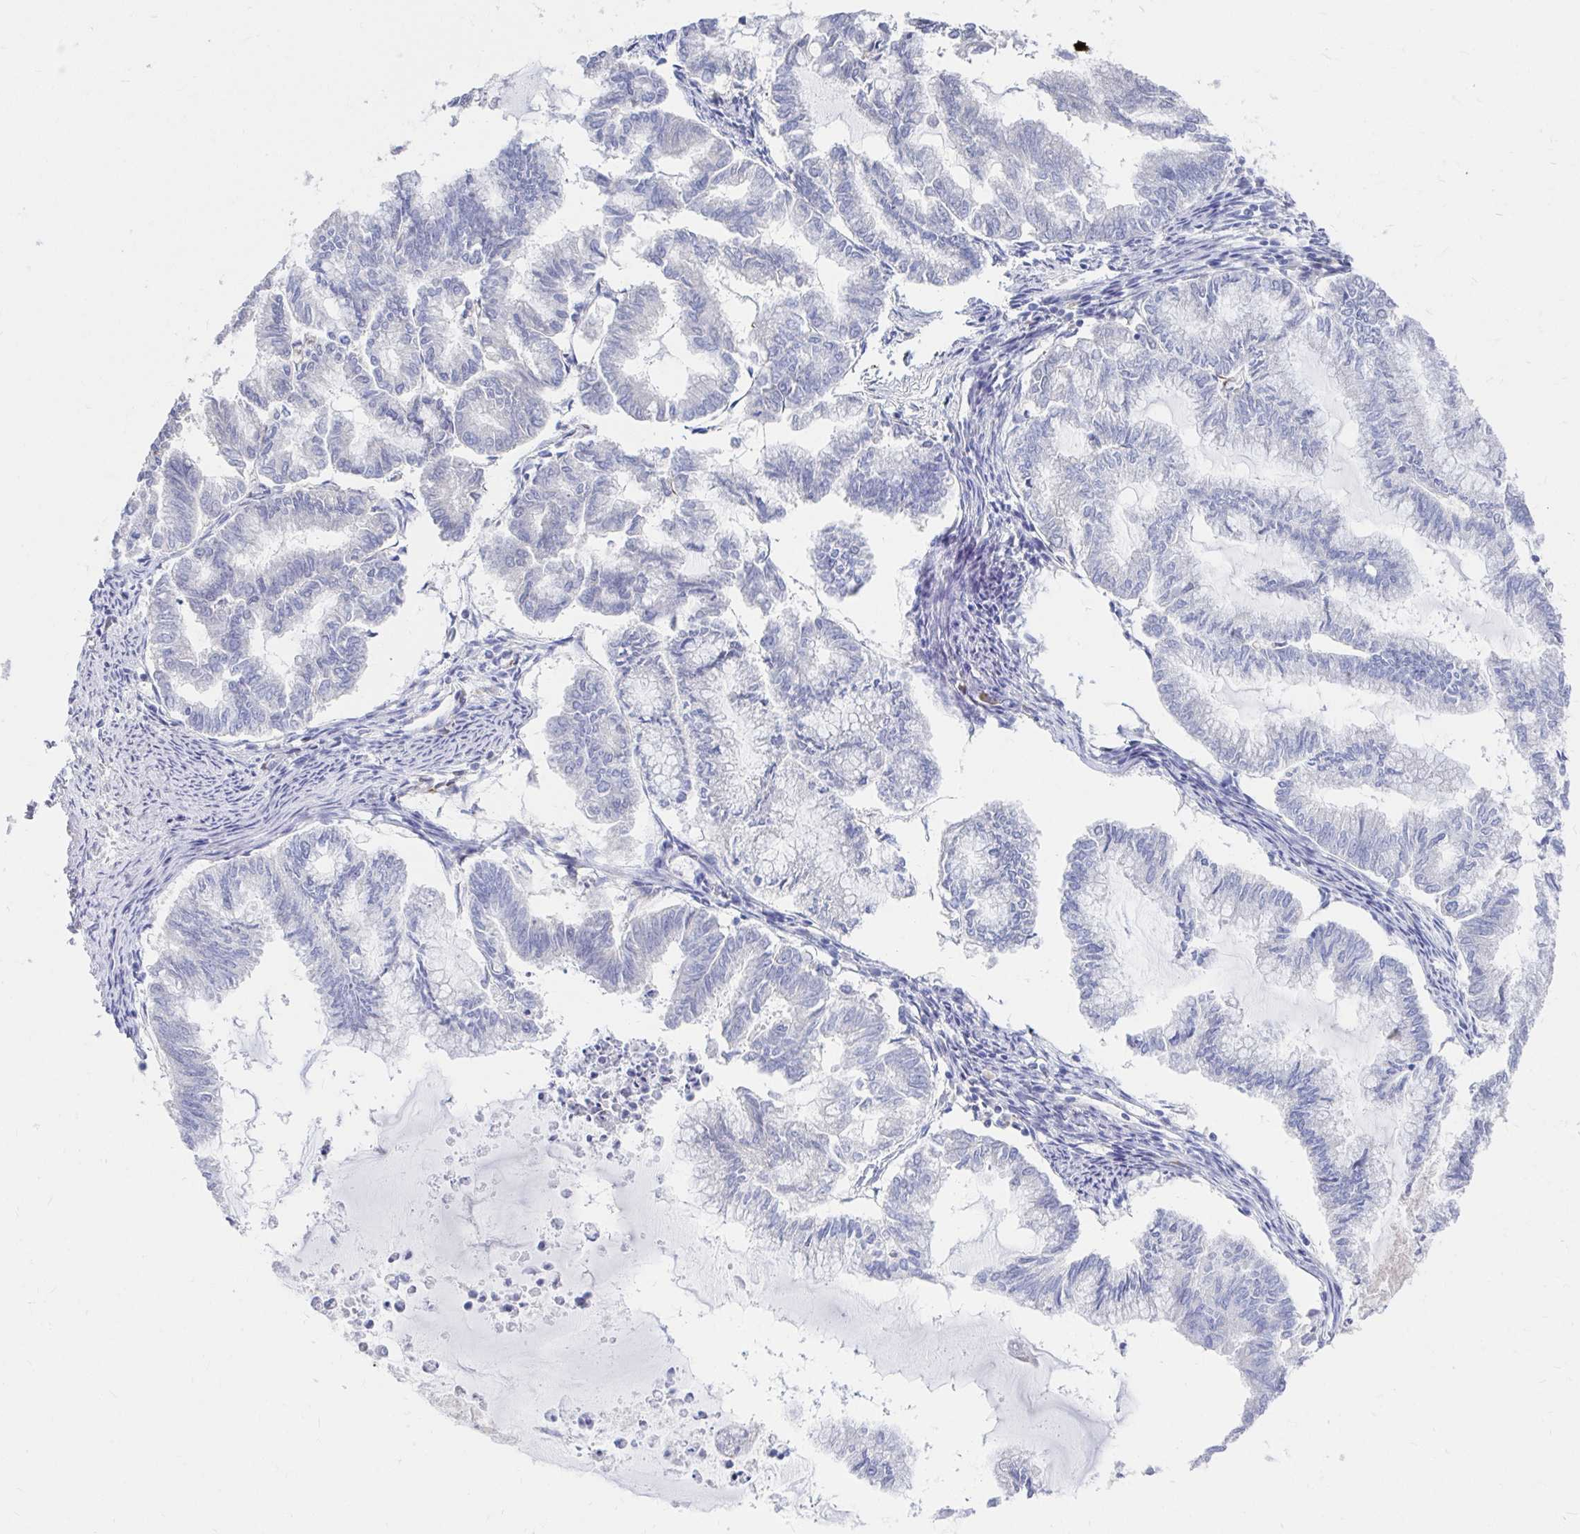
{"staining": {"intensity": "negative", "quantity": "none", "location": "none"}, "tissue": "endometrial cancer", "cell_type": "Tumor cells", "image_type": "cancer", "snomed": [{"axis": "morphology", "description": "Adenocarcinoma, NOS"}, {"axis": "topography", "description": "Endometrium"}], "caption": "Immunohistochemistry photomicrograph of human endometrial cancer stained for a protein (brown), which displays no staining in tumor cells.", "gene": "LAMC3", "patient": {"sex": "female", "age": 79}}